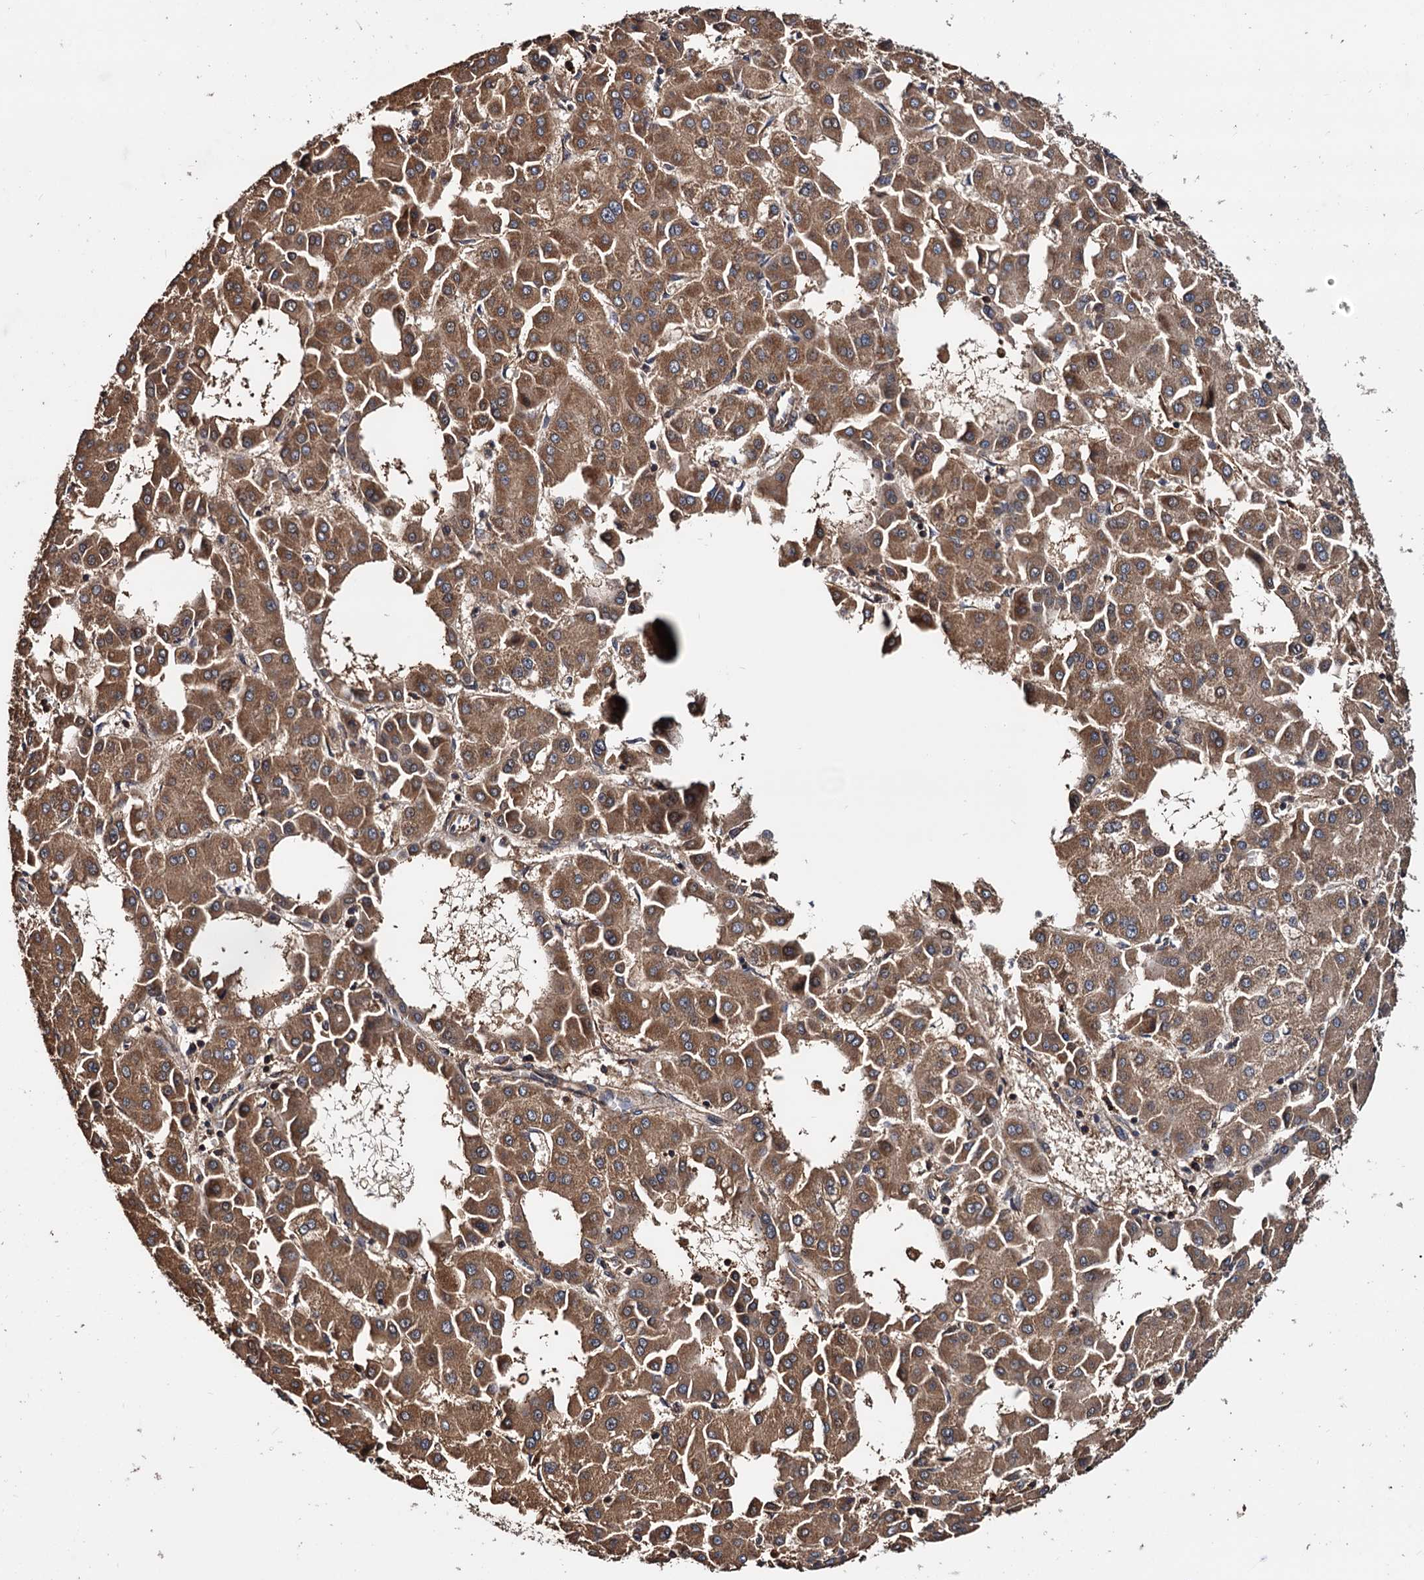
{"staining": {"intensity": "moderate", "quantity": ">75%", "location": "cytoplasmic/membranous"}, "tissue": "liver cancer", "cell_type": "Tumor cells", "image_type": "cancer", "snomed": [{"axis": "morphology", "description": "Carcinoma, Hepatocellular, NOS"}, {"axis": "topography", "description": "Liver"}], "caption": "Hepatocellular carcinoma (liver) stained with a brown dye displays moderate cytoplasmic/membranous positive expression in about >75% of tumor cells.", "gene": "MRPL42", "patient": {"sex": "male", "age": 47}}